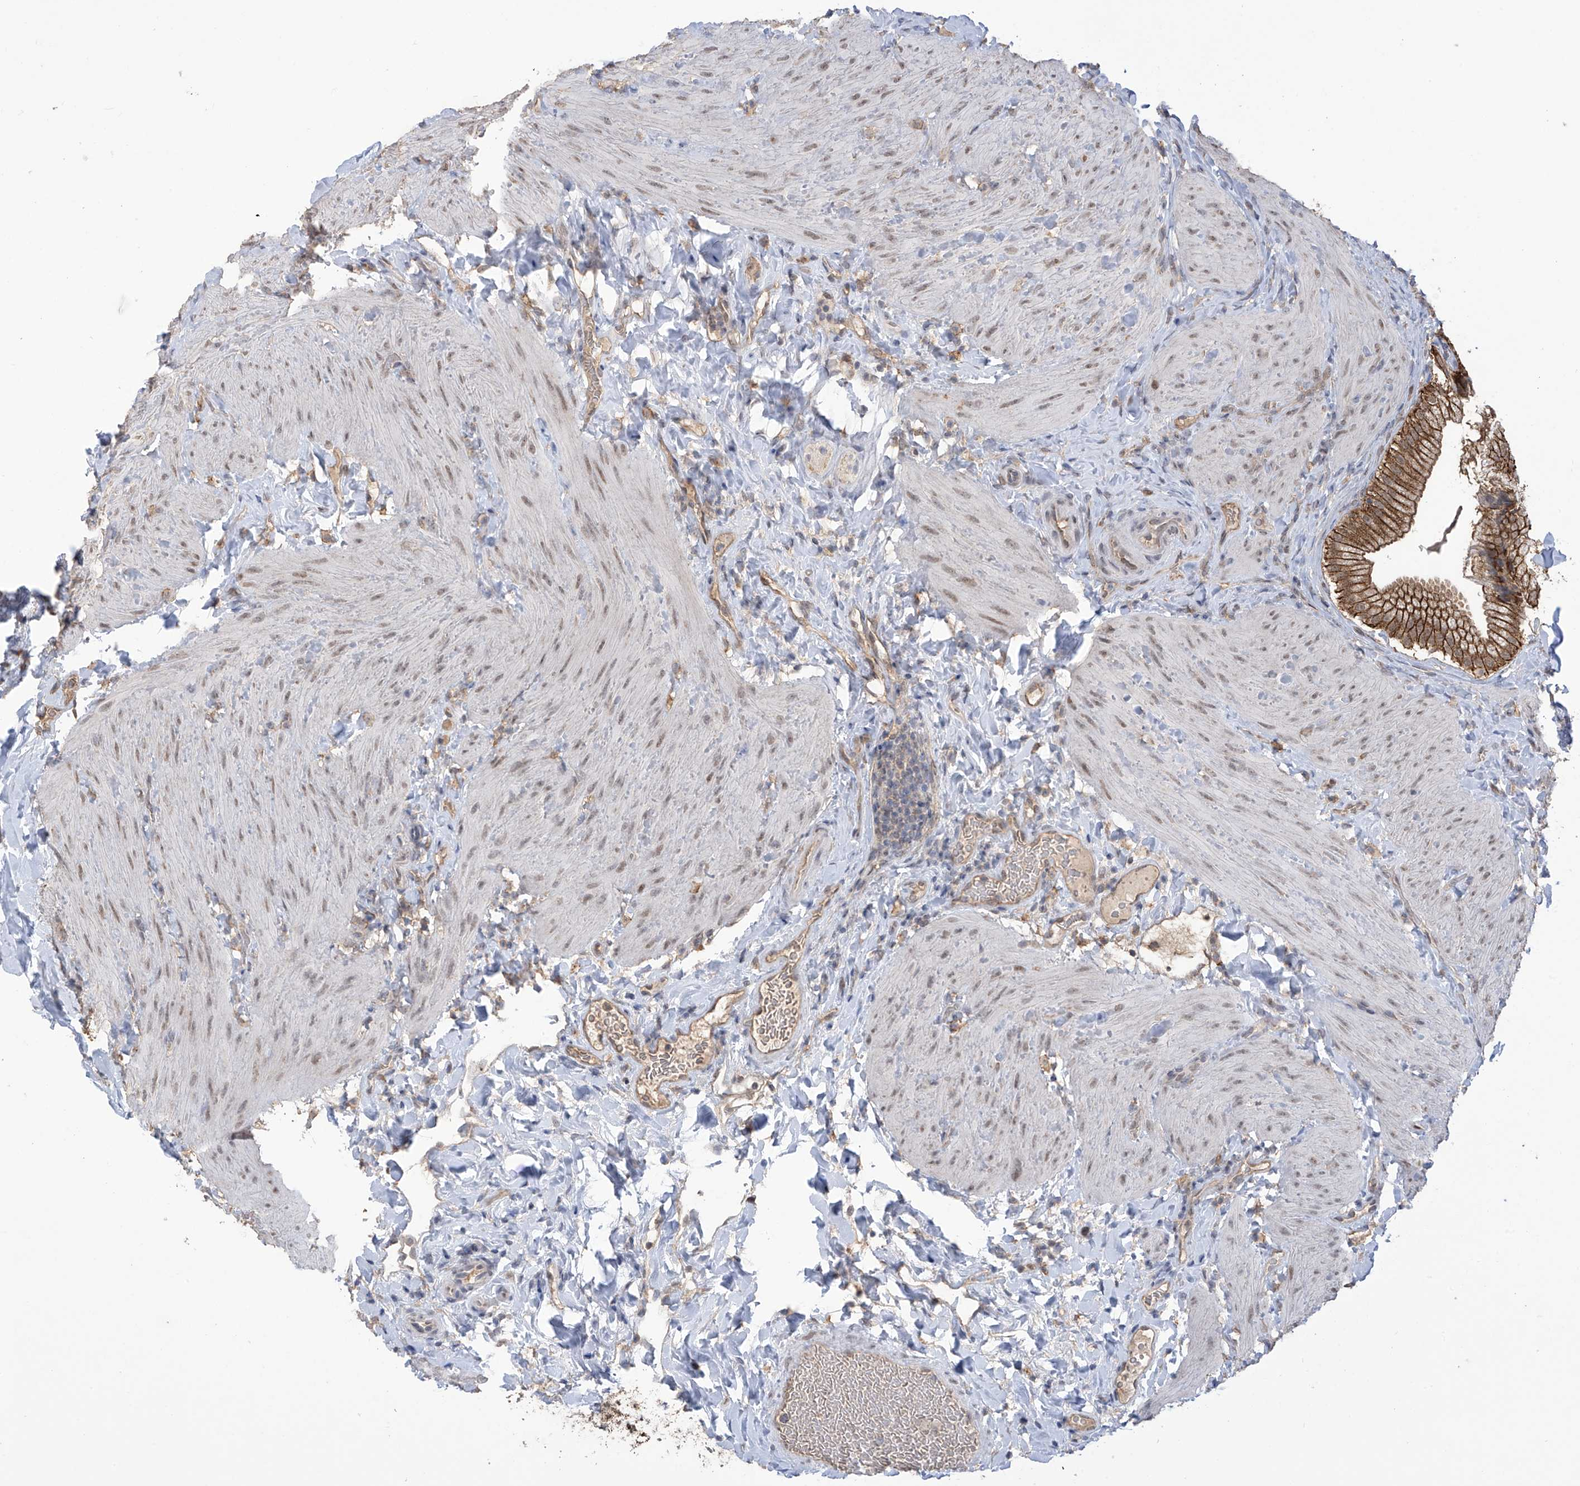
{"staining": {"intensity": "strong", "quantity": ">75%", "location": "cytoplasmic/membranous"}, "tissue": "gallbladder", "cell_type": "Glandular cells", "image_type": "normal", "snomed": [{"axis": "morphology", "description": "Normal tissue, NOS"}, {"axis": "topography", "description": "Gallbladder"}], "caption": "About >75% of glandular cells in benign human gallbladder demonstrate strong cytoplasmic/membranous protein expression as visualized by brown immunohistochemical staining.", "gene": "KIAA1522", "patient": {"sex": "female", "age": 30}}